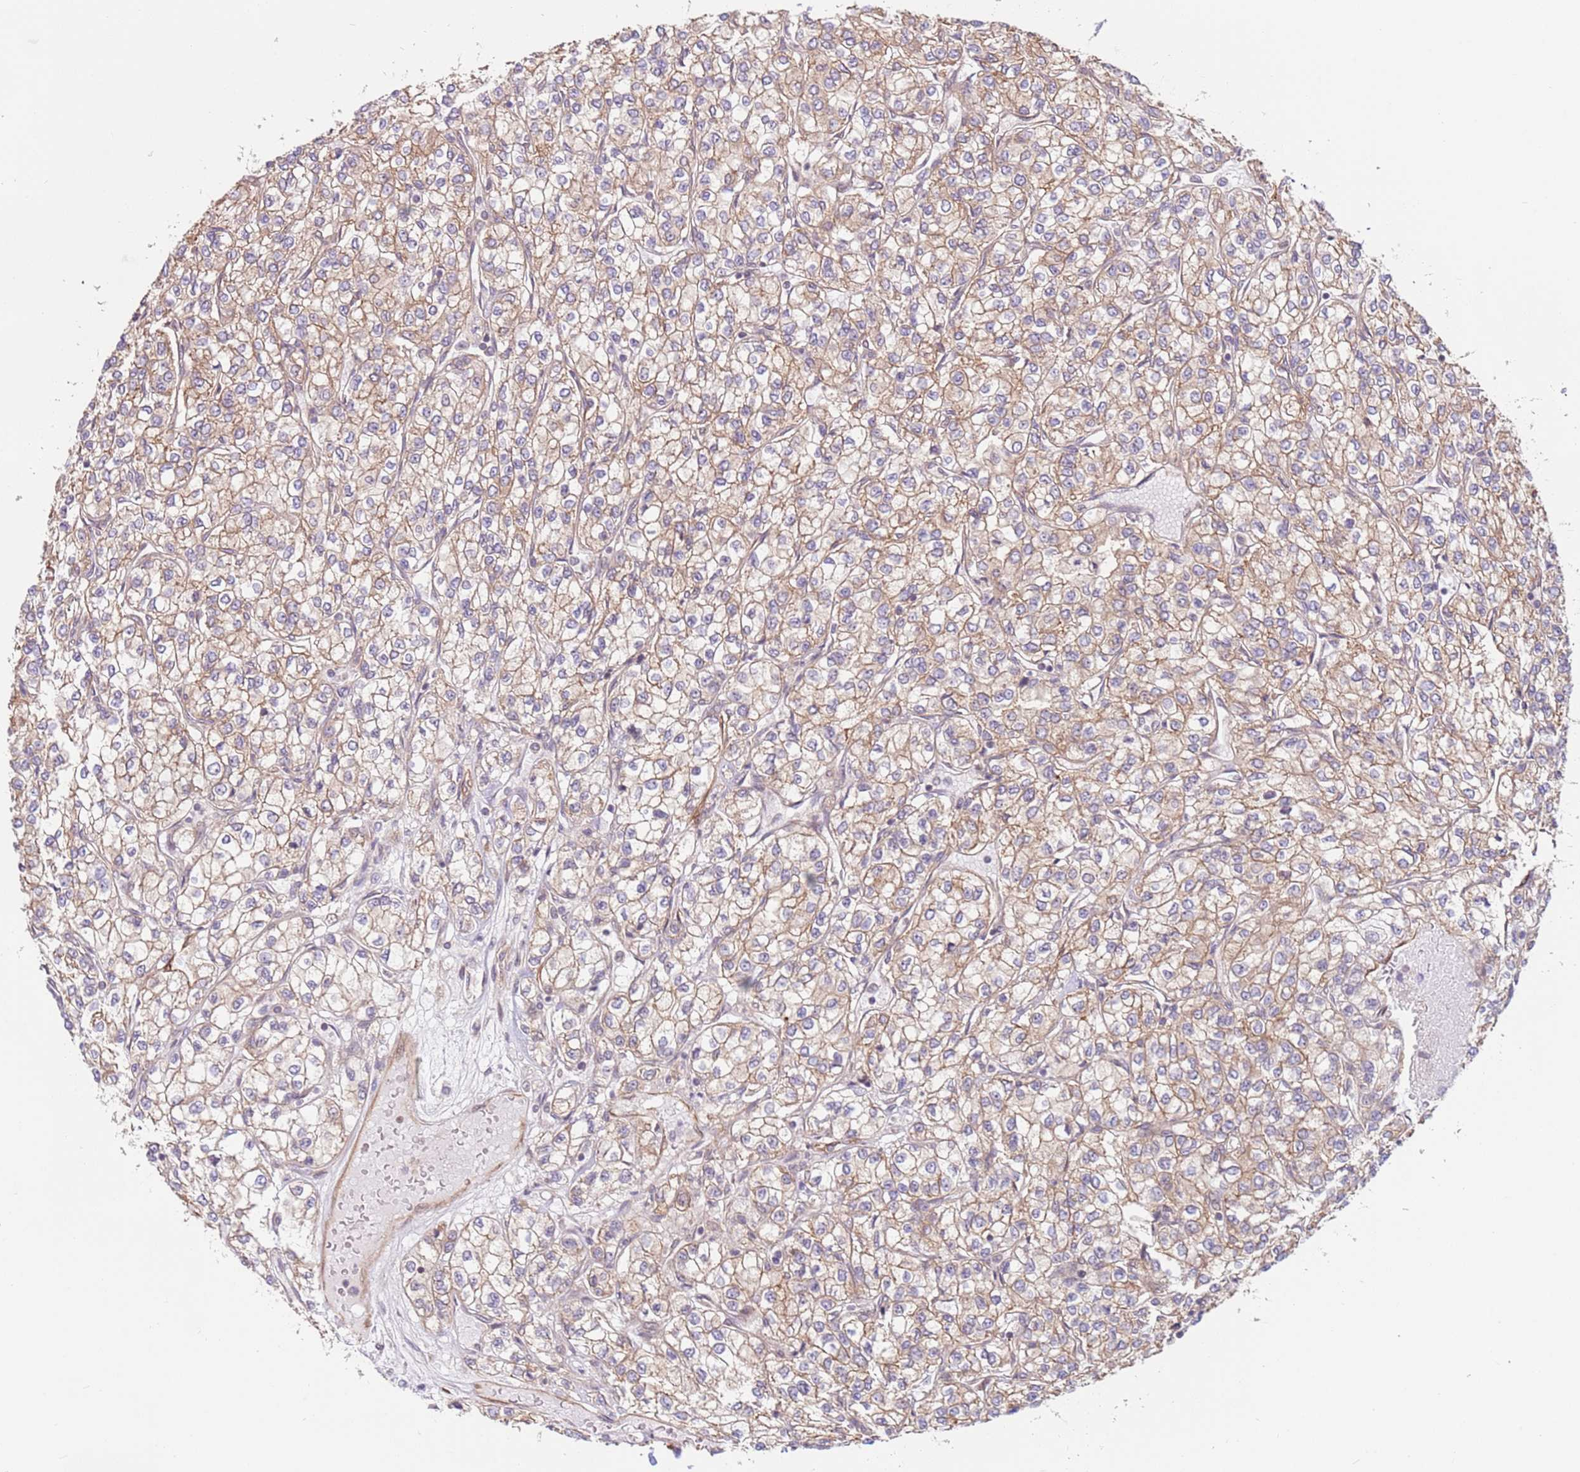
{"staining": {"intensity": "weak", "quantity": ">75%", "location": "cytoplasmic/membranous"}, "tissue": "renal cancer", "cell_type": "Tumor cells", "image_type": "cancer", "snomed": [{"axis": "morphology", "description": "Adenocarcinoma, NOS"}, {"axis": "topography", "description": "Kidney"}], "caption": "Human adenocarcinoma (renal) stained for a protein (brown) exhibits weak cytoplasmic/membranous positive expression in approximately >75% of tumor cells.", "gene": "DCAF4", "patient": {"sex": "male", "age": 80}}